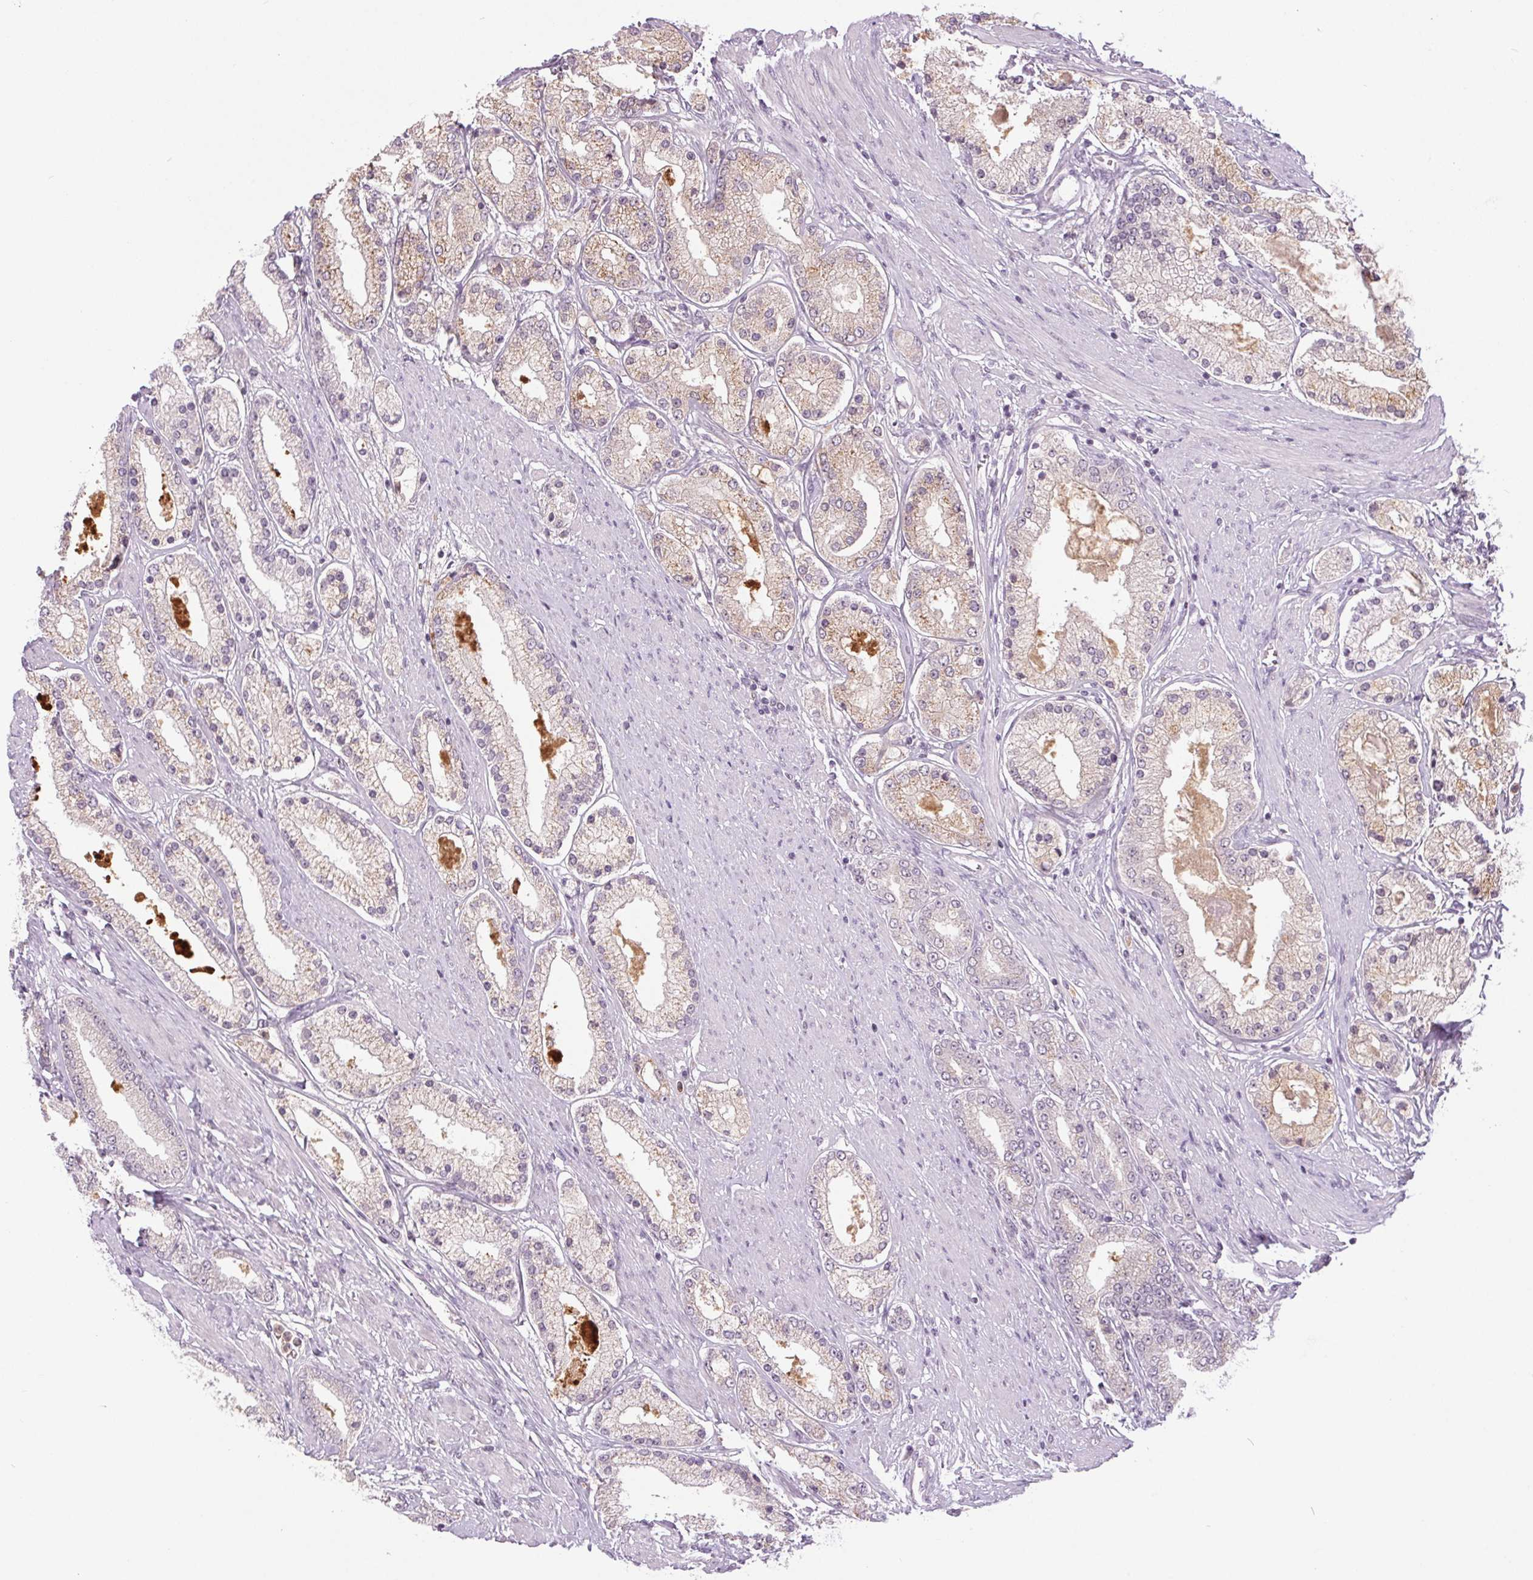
{"staining": {"intensity": "weak", "quantity": "<25%", "location": "cytoplasmic/membranous"}, "tissue": "prostate cancer", "cell_type": "Tumor cells", "image_type": "cancer", "snomed": [{"axis": "morphology", "description": "Adenocarcinoma, High grade"}, {"axis": "topography", "description": "Prostate"}], "caption": "Photomicrograph shows no protein positivity in tumor cells of prostate adenocarcinoma (high-grade) tissue.", "gene": "SMIM6", "patient": {"sex": "male", "age": 67}}